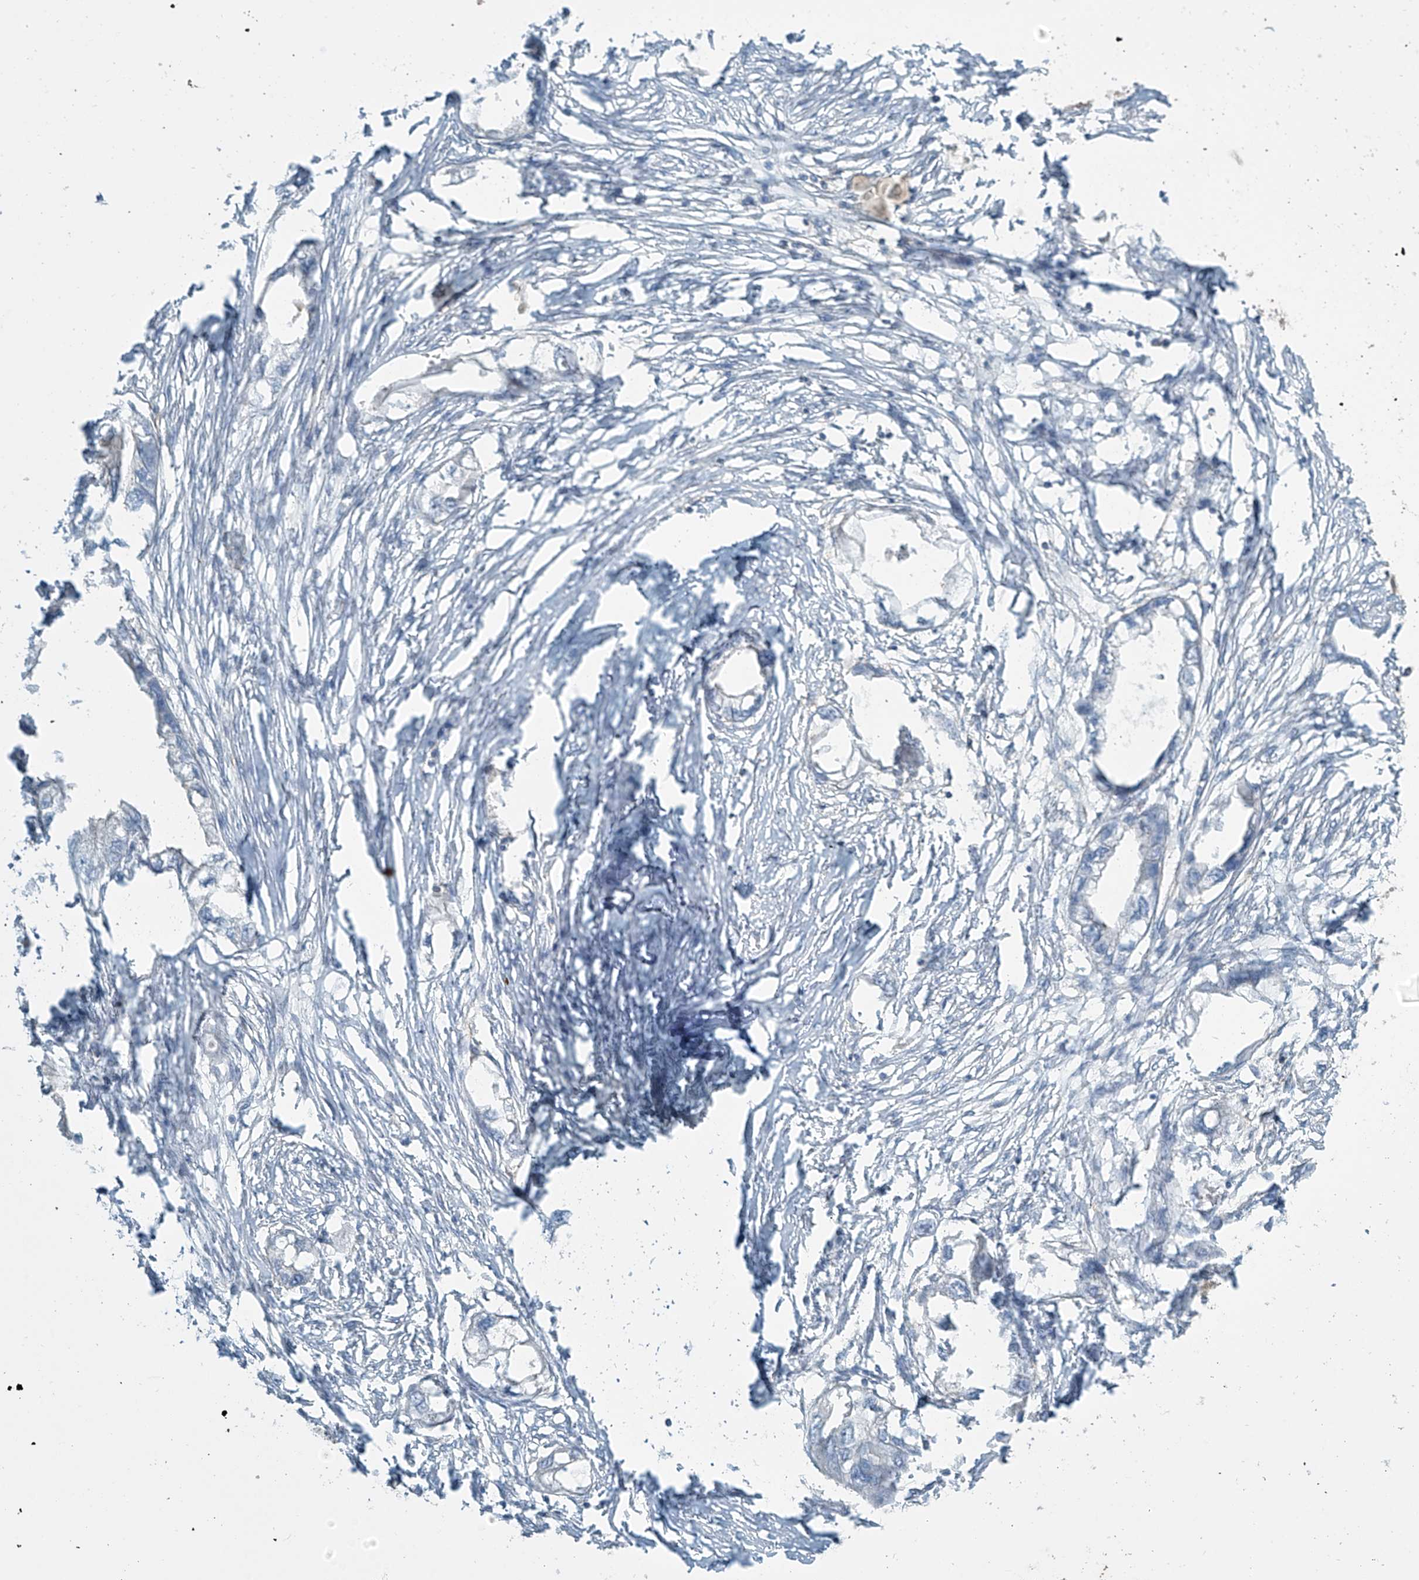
{"staining": {"intensity": "negative", "quantity": "none", "location": "none"}, "tissue": "endometrial cancer", "cell_type": "Tumor cells", "image_type": "cancer", "snomed": [{"axis": "morphology", "description": "Adenocarcinoma, NOS"}, {"axis": "morphology", "description": "Adenocarcinoma, metastatic, NOS"}, {"axis": "topography", "description": "Adipose tissue"}, {"axis": "topography", "description": "Endometrium"}], "caption": "A micrograph of endometrial cancer stained for a protein exhibits no brown staining in tumor cells. The staining was performed using DAB to visualize the protein expression in brown, while the nuclei were stained in blue with hematoxylin (Magnification: 20x).", "gene": "SLC9A2", "patient": {"sex": "female", "age": 67}}